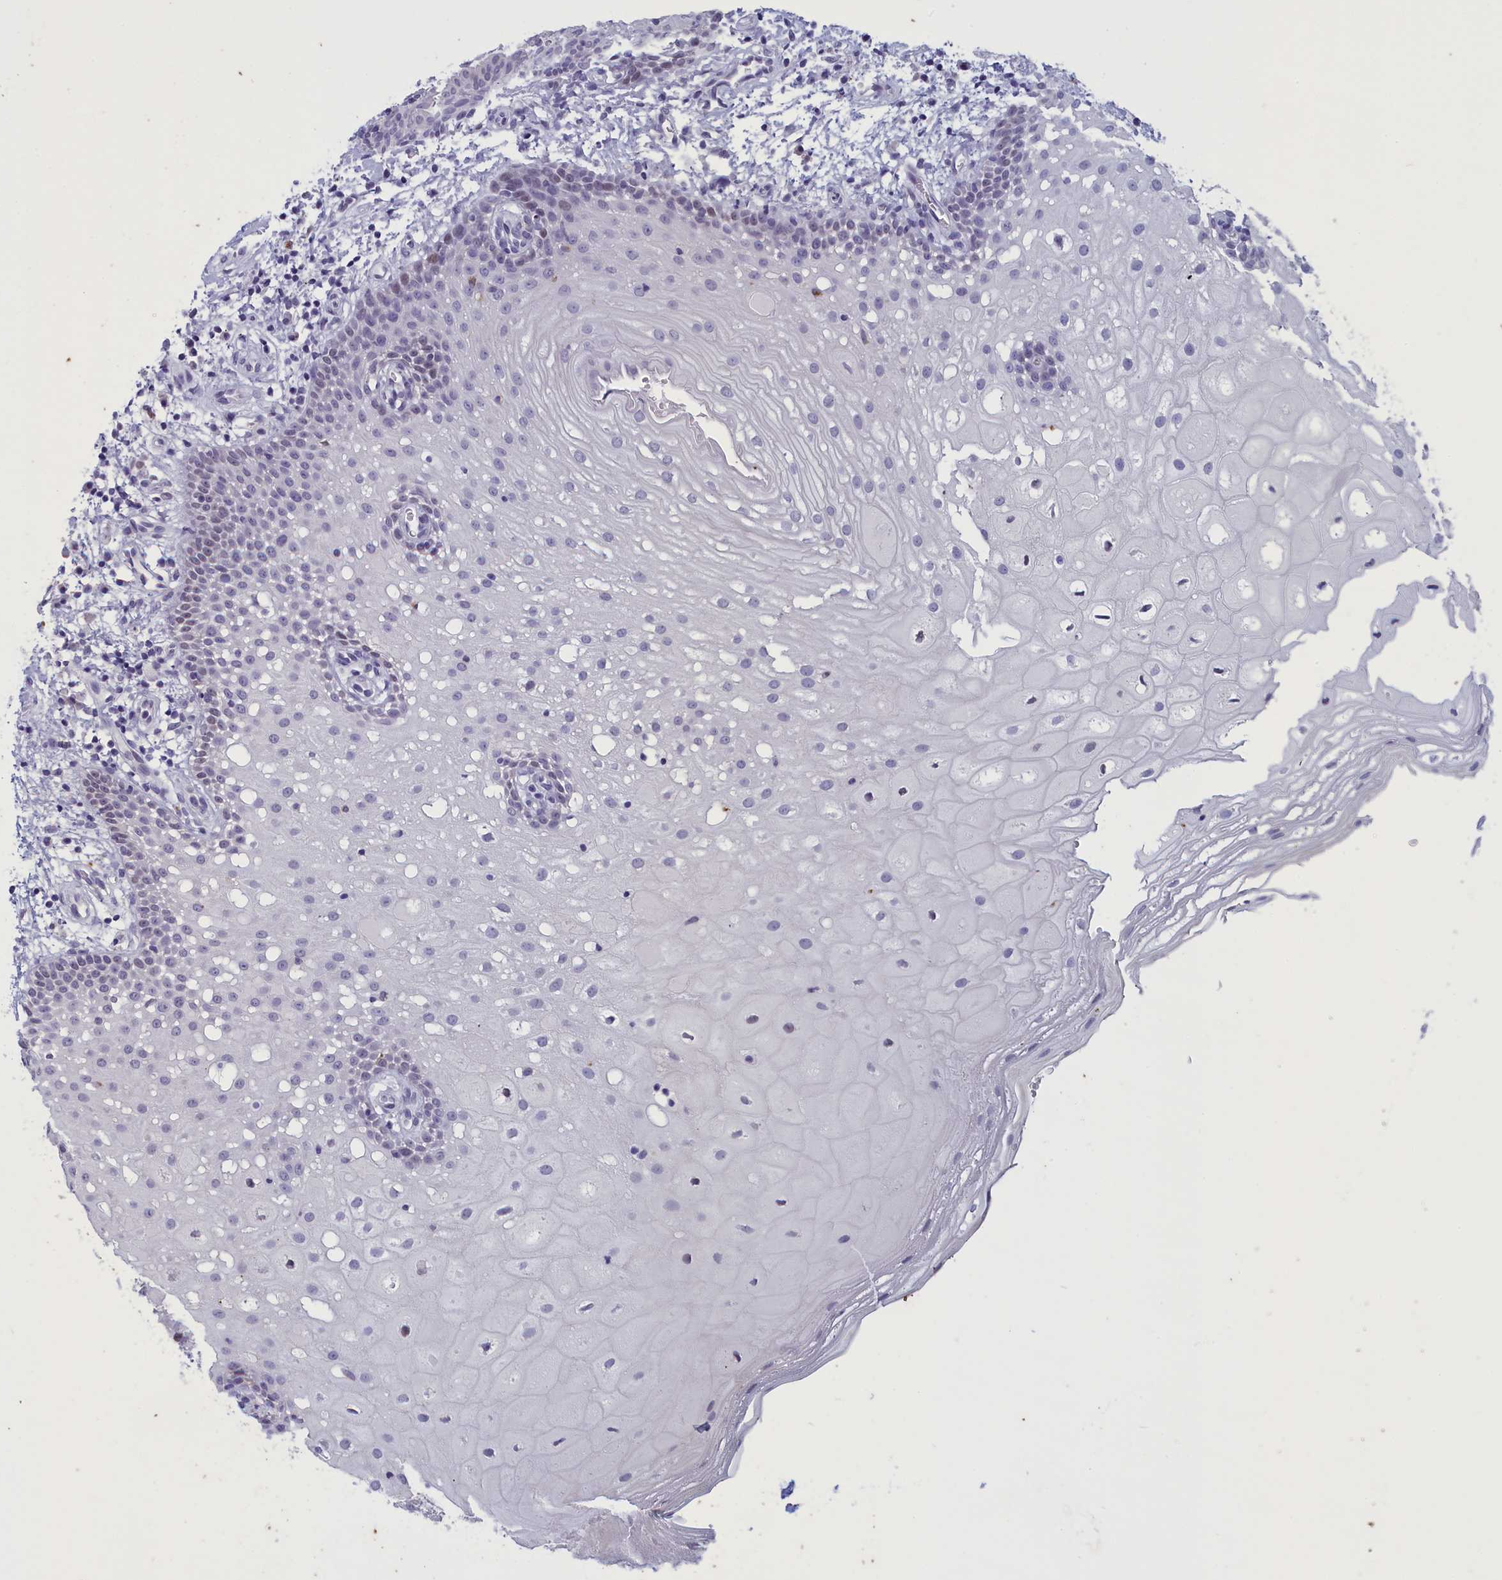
{"staining": {"intensity": "moderate", "quantity": "<25%", "location": "cytoplasmic/membranous,nuclear"}, "tissue": "oral mucosa", "cell_type": "Squamous epithelial cells", "image_type": "normal", "snomed": [{"axis": "morphology", "description": "Normal tissue, NOS"}, {"axis": "topography", "description": "Oral tissue"}], "caption": "About <25% of squamous epithelial cells in normal oral mucosa reveal moderate cytoplasmic/membranous,nuclear protein positivity as visualized by brown immunohistochemical staining.", "gene": "ELOA2", "patient": {"sex": "male", "age": 74}}